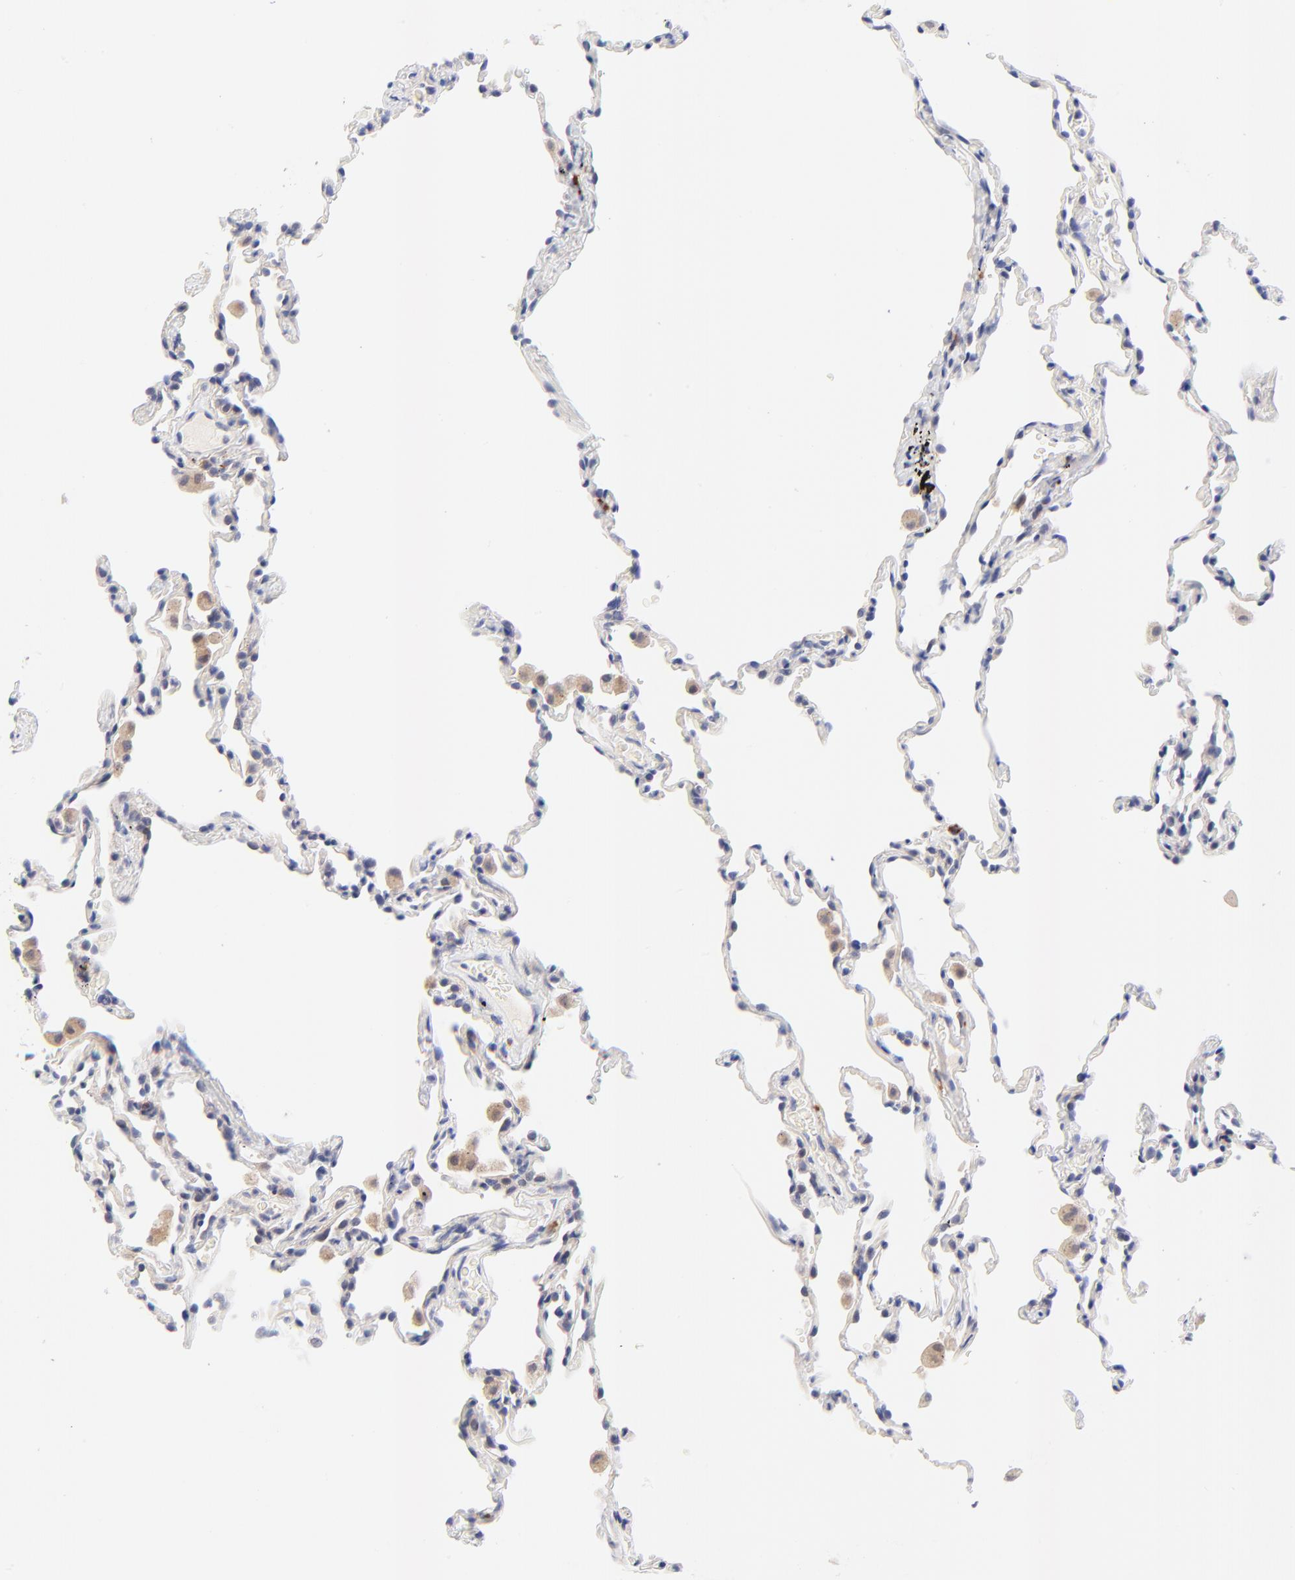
{"staining": {"intensity": "weak", "quantity": ">75%", "location": "cytoplasmic/membranous"}, "tissue": "lung", "cell_type": "Alveolar cells", "image_type": "normal", "snomed": [{"axis": "morphology", "description": "Normal tissue, NOS"}, {"axis": "morphology", "description": "Soft tissue tumor metastatic"}, {"axis": "topography", "description": "Lung"}], "caption": "The micrograph displays staining of benign lung, revealing weak cytoplasmic/membranous protein staining (brown color) within alveolar cells.", "gene": "AFF2", "patient": {"sex": "male", "age": 59}}